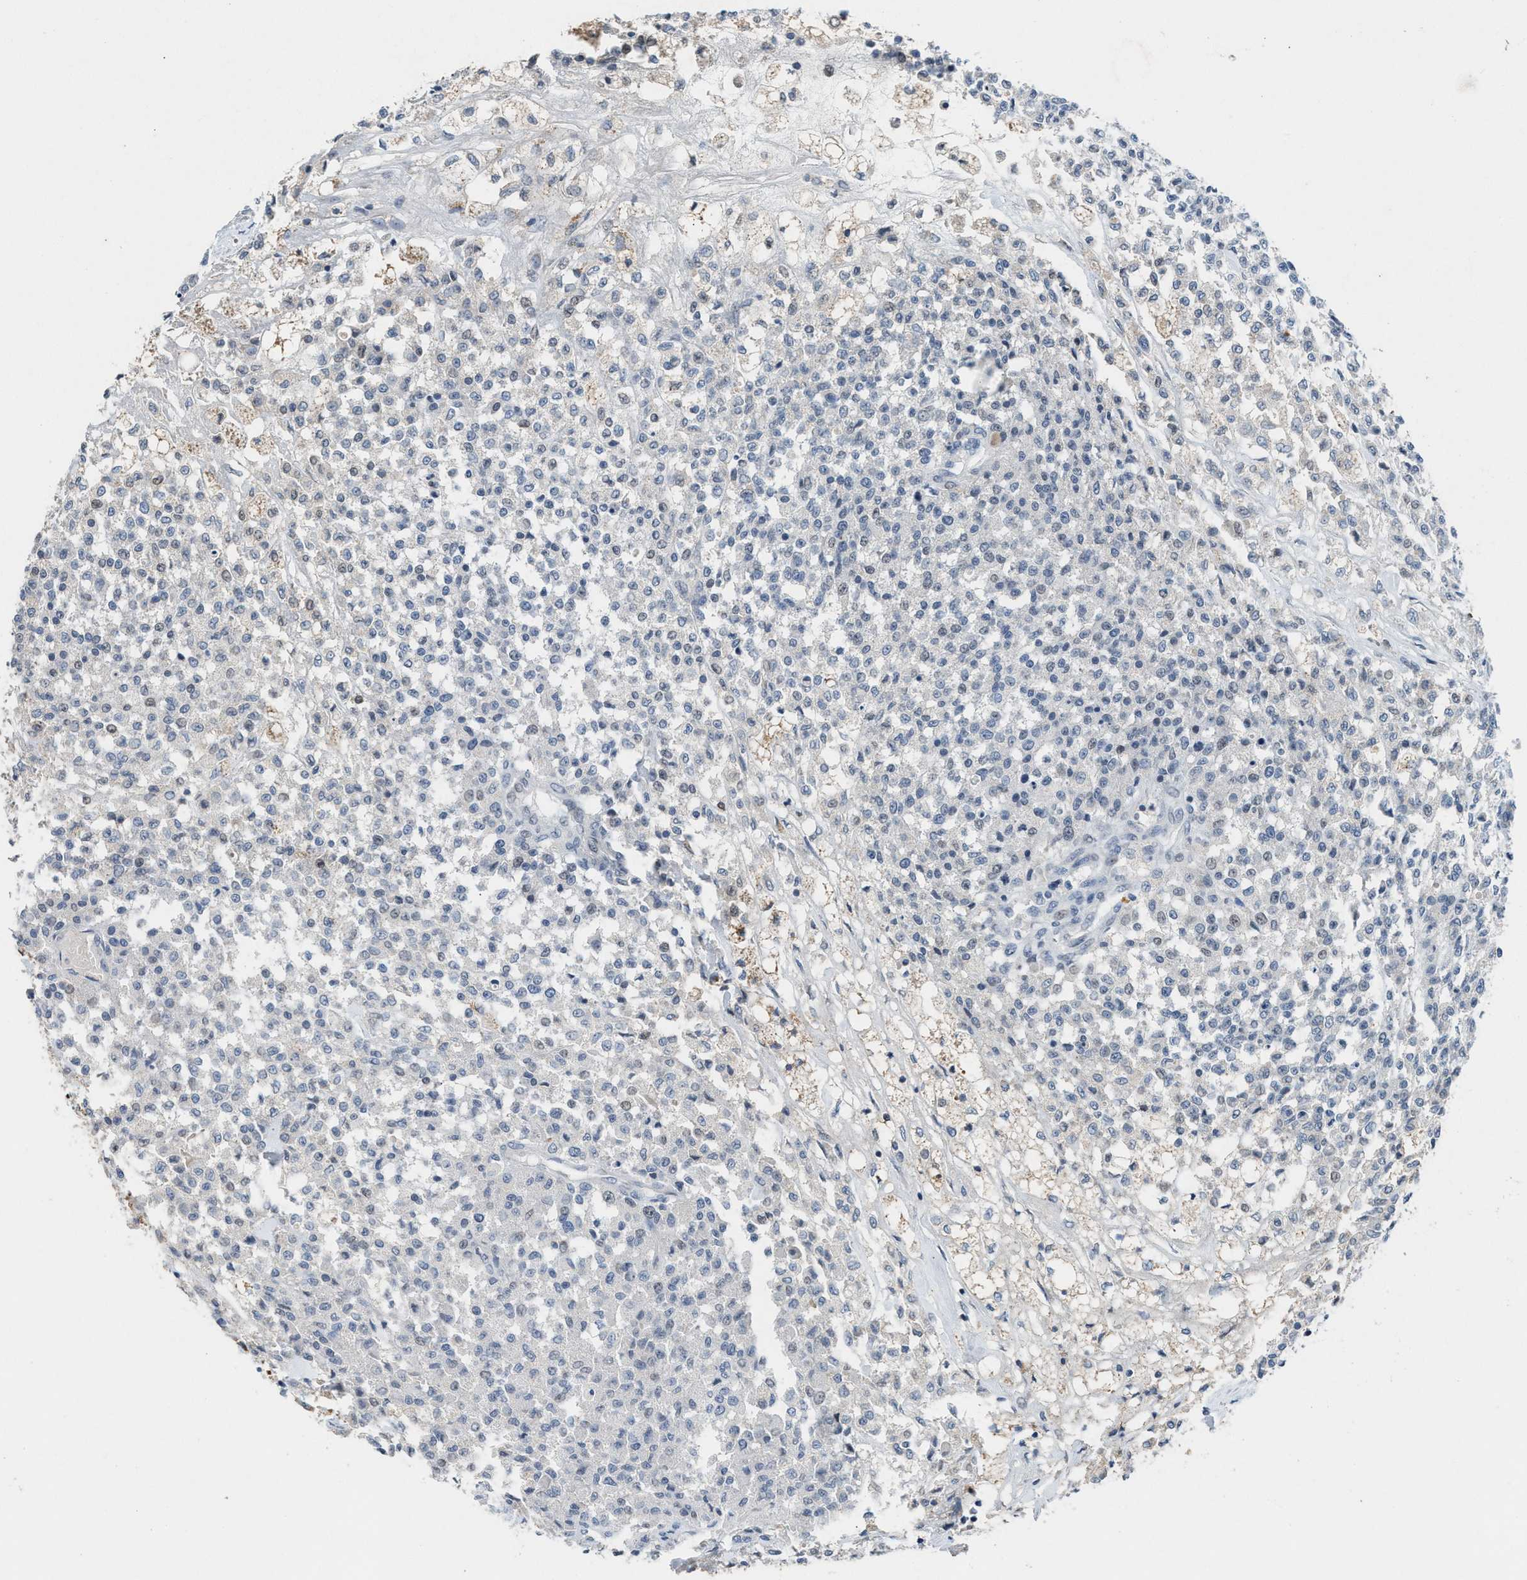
{"staining": {"intensity": "negative", "quantity": "none", "location": "none"}, "tissue": "testis cancer", "cell_type": "Tumor cells", "image_type": "cancer", "snomed": [{"axis": "morphology", "description": "Seminoma, NOS"}, {"axis": "topography", "description": "Testis"}], "caption": "Tumor cells show no significant protein expression in testis cancer (seminoma). (DAB immunohistochemistry, high magnification).", "gene": "SLC5A5", "patient": {"sex": "male", "age": 59}}